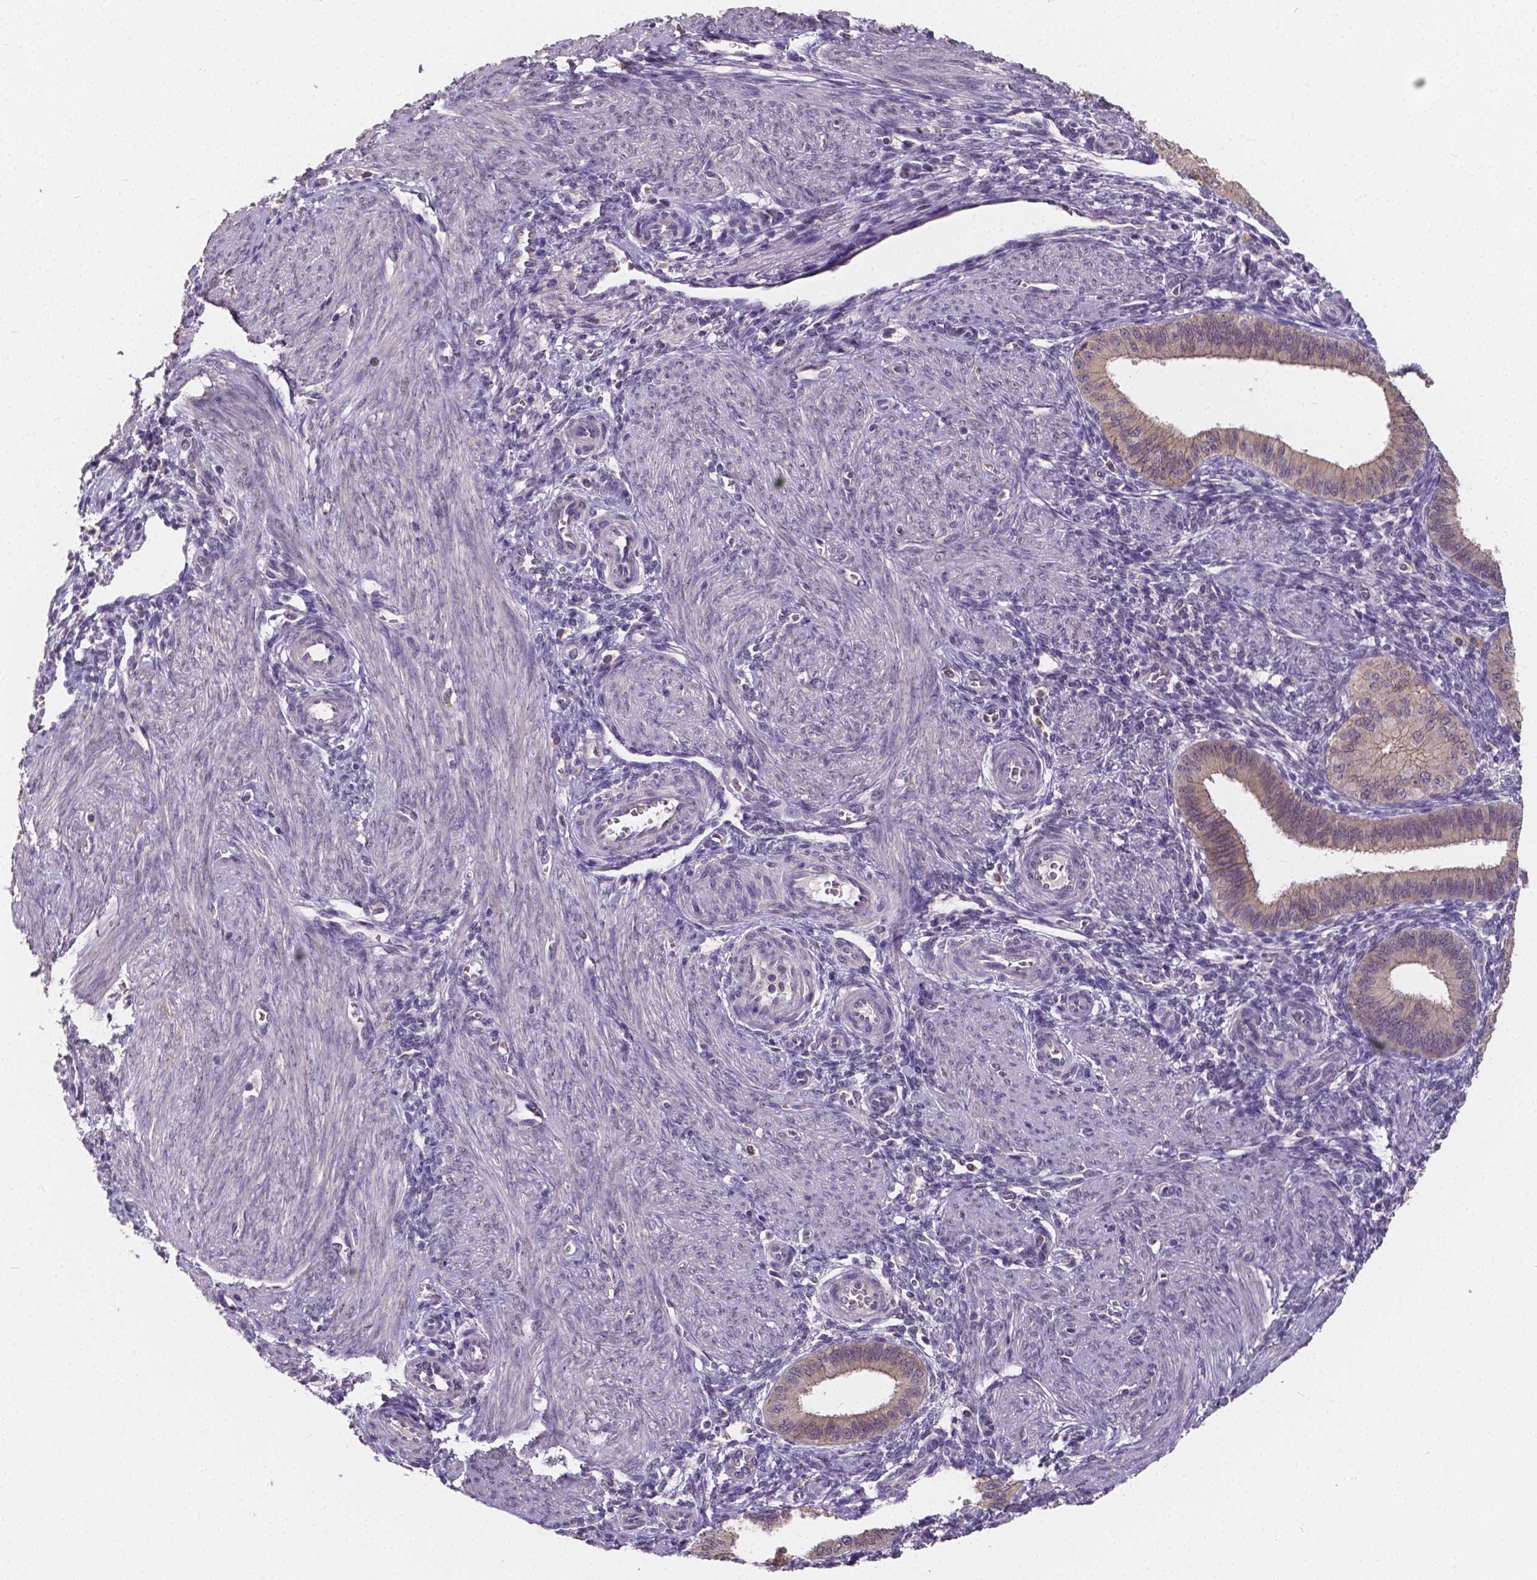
{"staining": {"intensity": "negative", "quantity": "none", "location": "none"}, "tissue": "endometrium", "cell_type": "Cells in endometrial stroma", "image_type": "normal", "snomed": [{"axis": "morphology", "description": "Normal tissue, NOS"}, {"axis": "topography", "description": "Endometrium"}], "caption": "Endometrium stained for a protein using immunohistochemistry reveals no positivity cells in endometrial stroma.", "gene": "CTNNA2", "patient": {"sex": "female", "age": 39}}